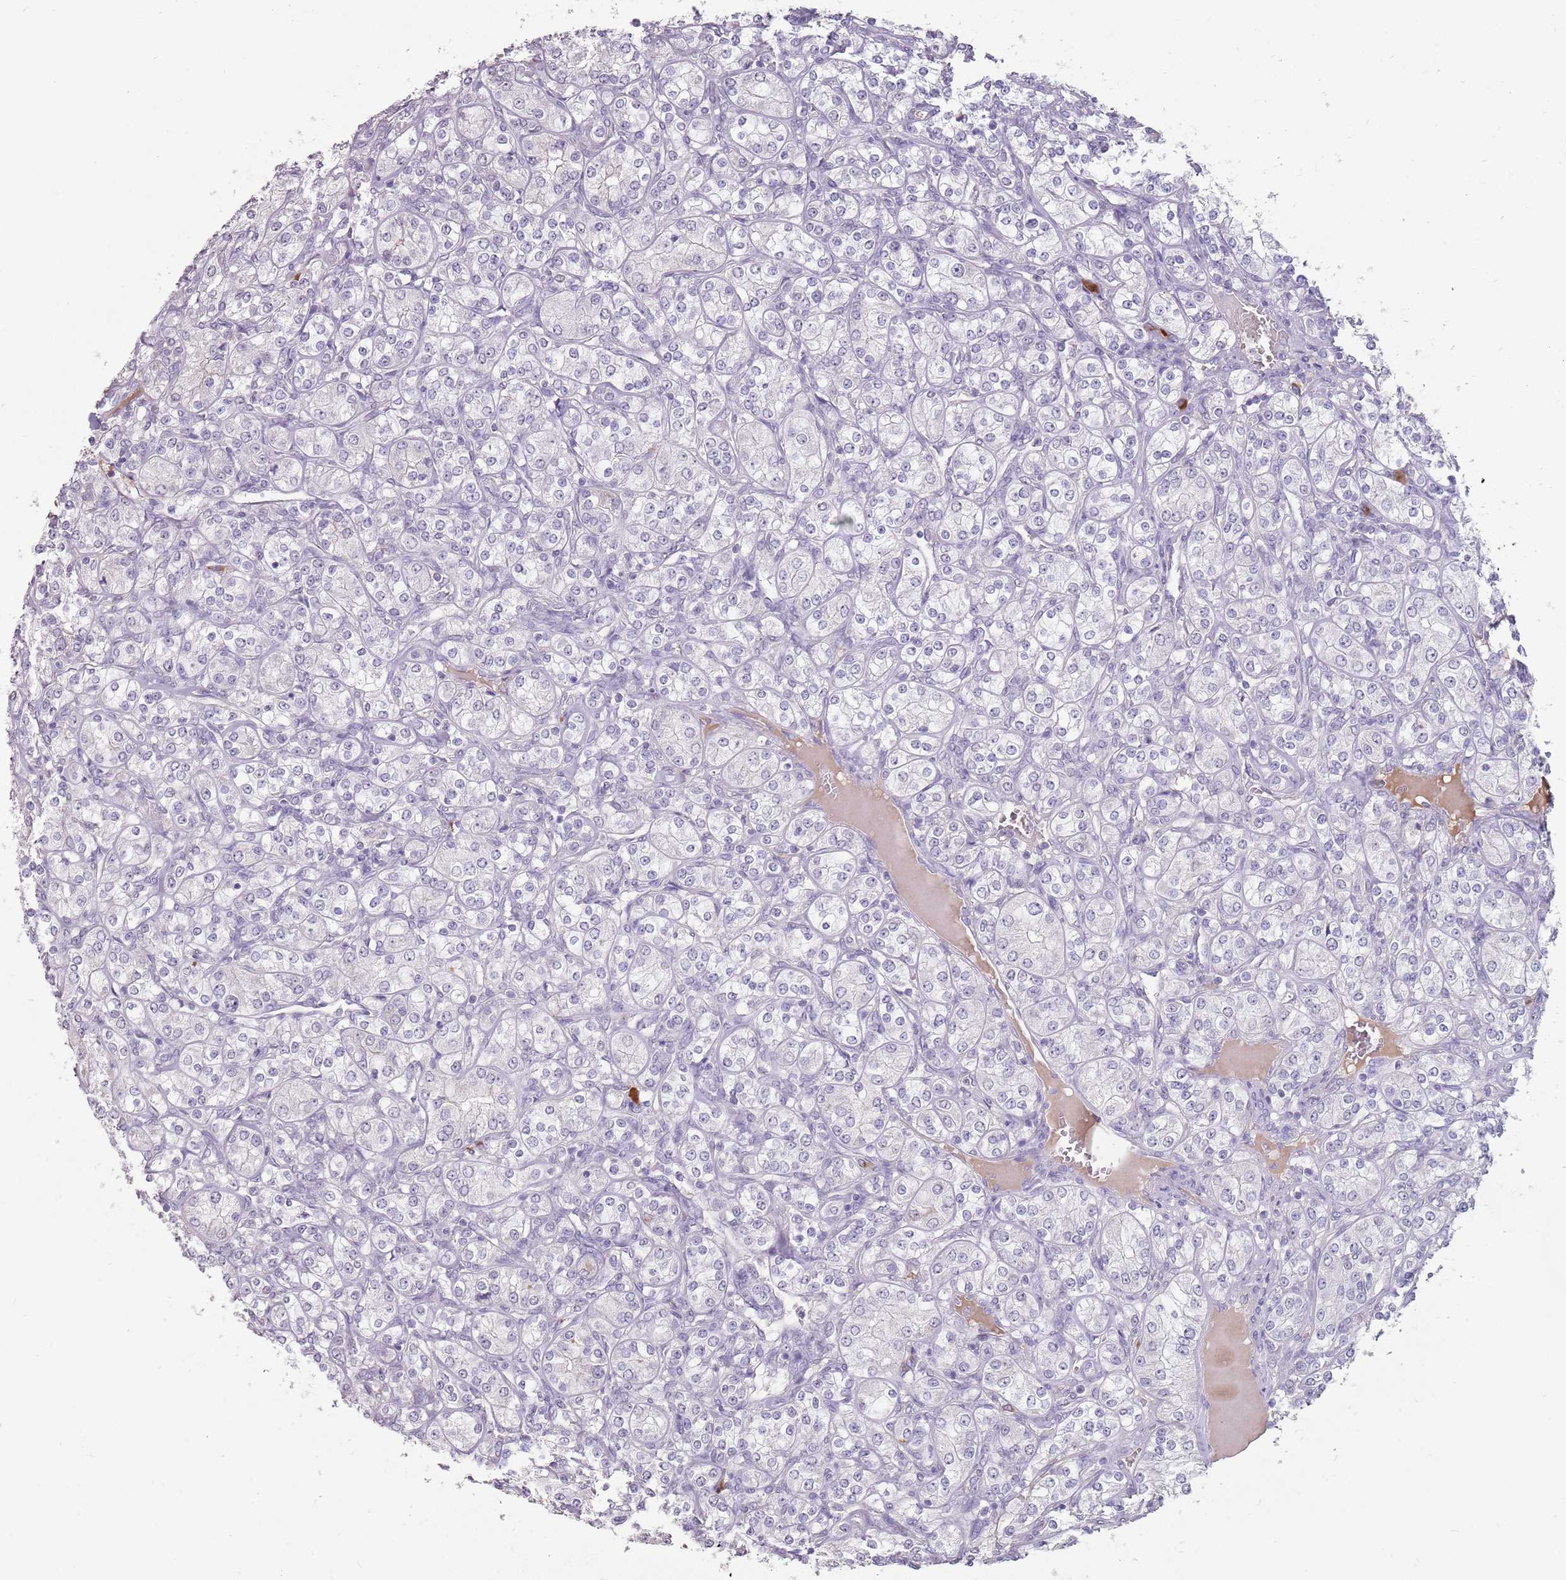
{"staining": {"intensity": "negative", "quantity": "none", "location": "none"}, "tissue": "renal cancer", "cell_type": "Tumor cells", "image_type": "cancer", "snomed": [{"axis": "morphology", "description": "Adenocarcinoma, NOS"}, {"axis": "topography", "description": "Kidney"}], "caption": "Tumor cells show no significant expression in renal cancer (adenocarcinoma).", "gene": "STYK1", "patient": {"sex": "male", "age": 77}}